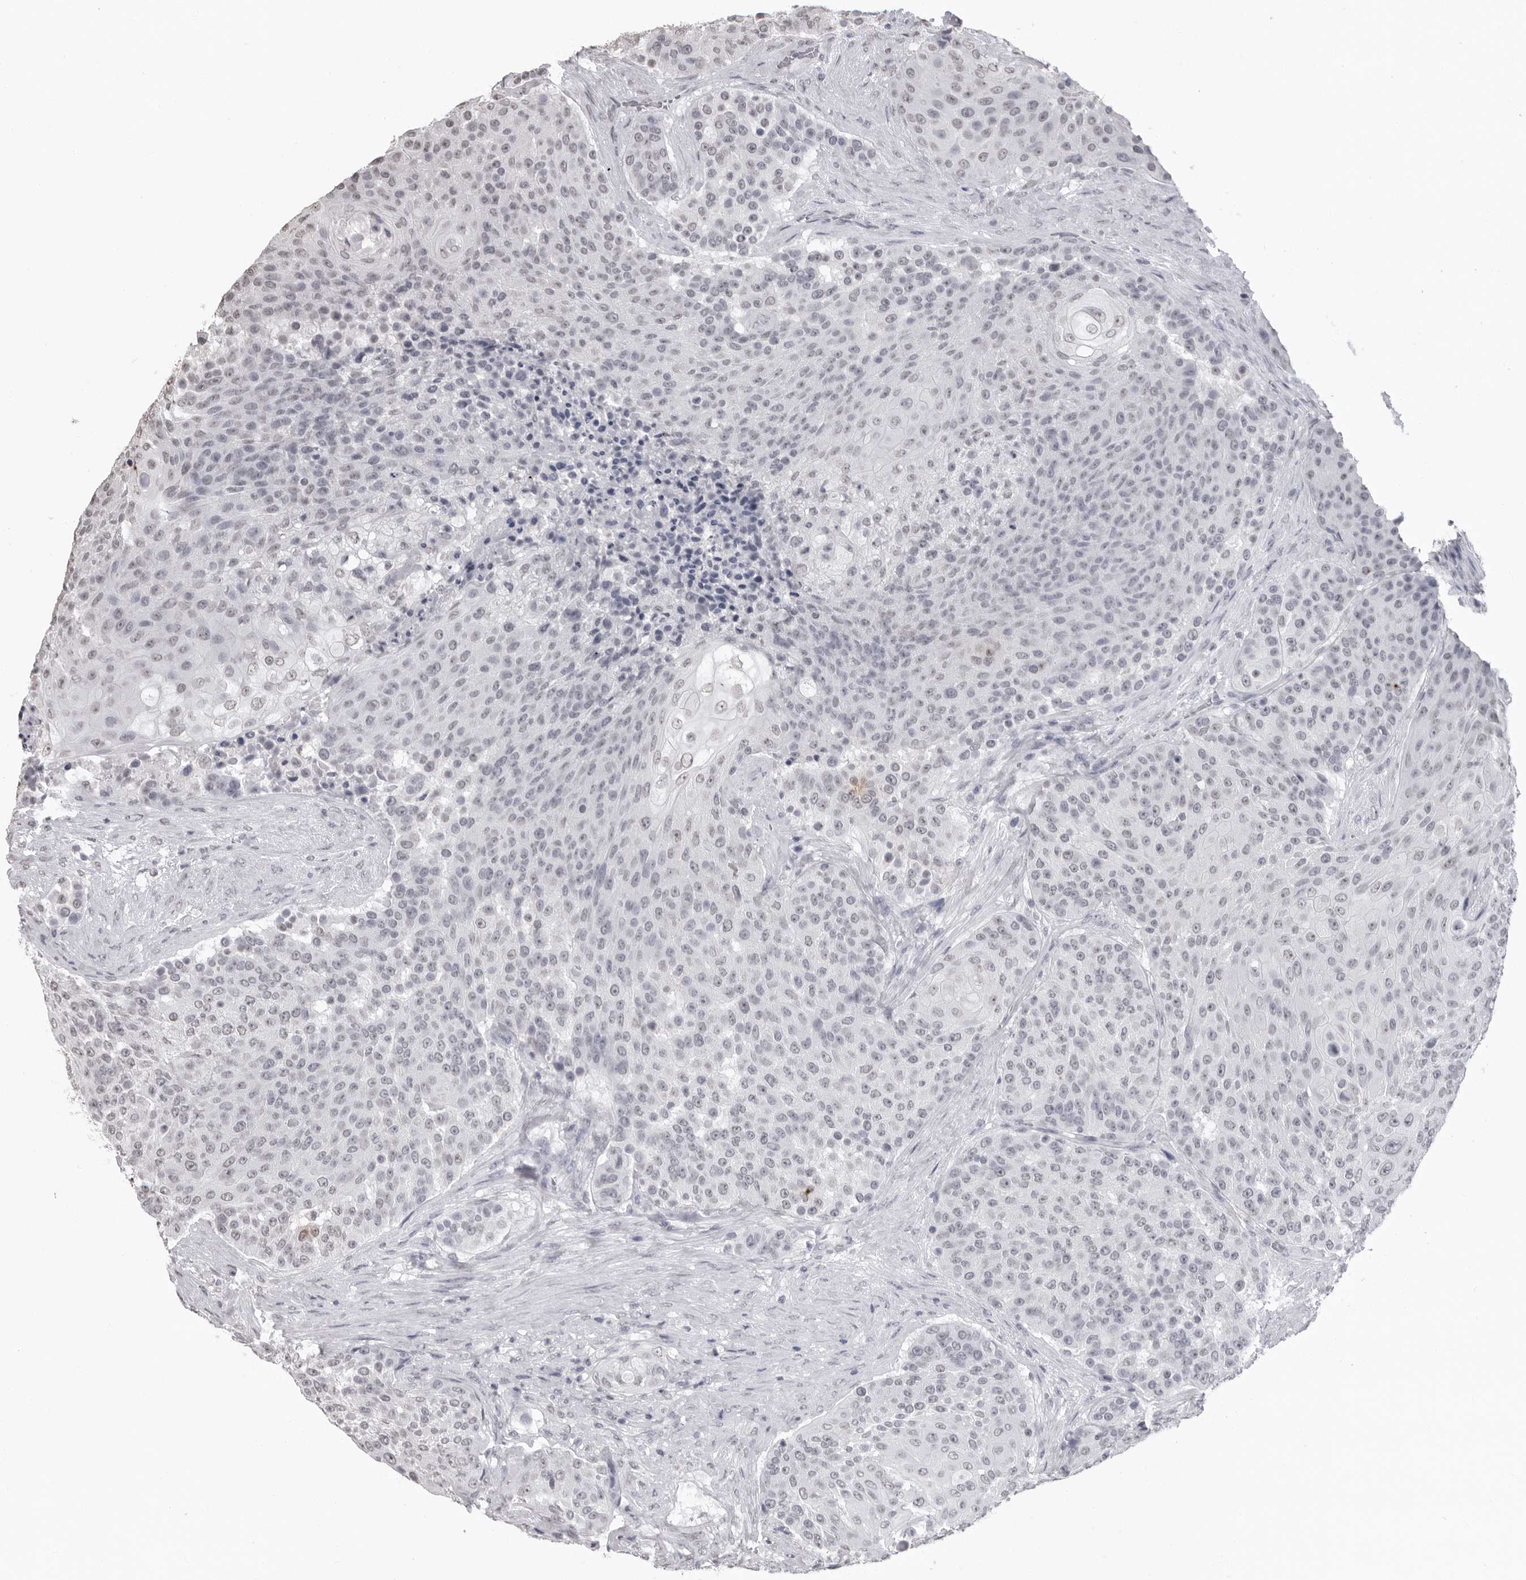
{"staining": {"intensity": "weak", "quantity": "25%-75%", "location": "nuclear"}, "tissue": "urothelial cancer", "cell_type": "Tumor cells", "image_type": "cancer", "snomed": [{"axis": "morphology", "description": "Urothelial carcinoma, High grade"}, {"axis": "topography", "description": "Urinary bladder"}], "caption": "Human urothelial cancer stained with a protein marker reveals weak staining in tumor cells.", "gene": "HEPACAM", "patient": {"sex": "female", "age": 63}}